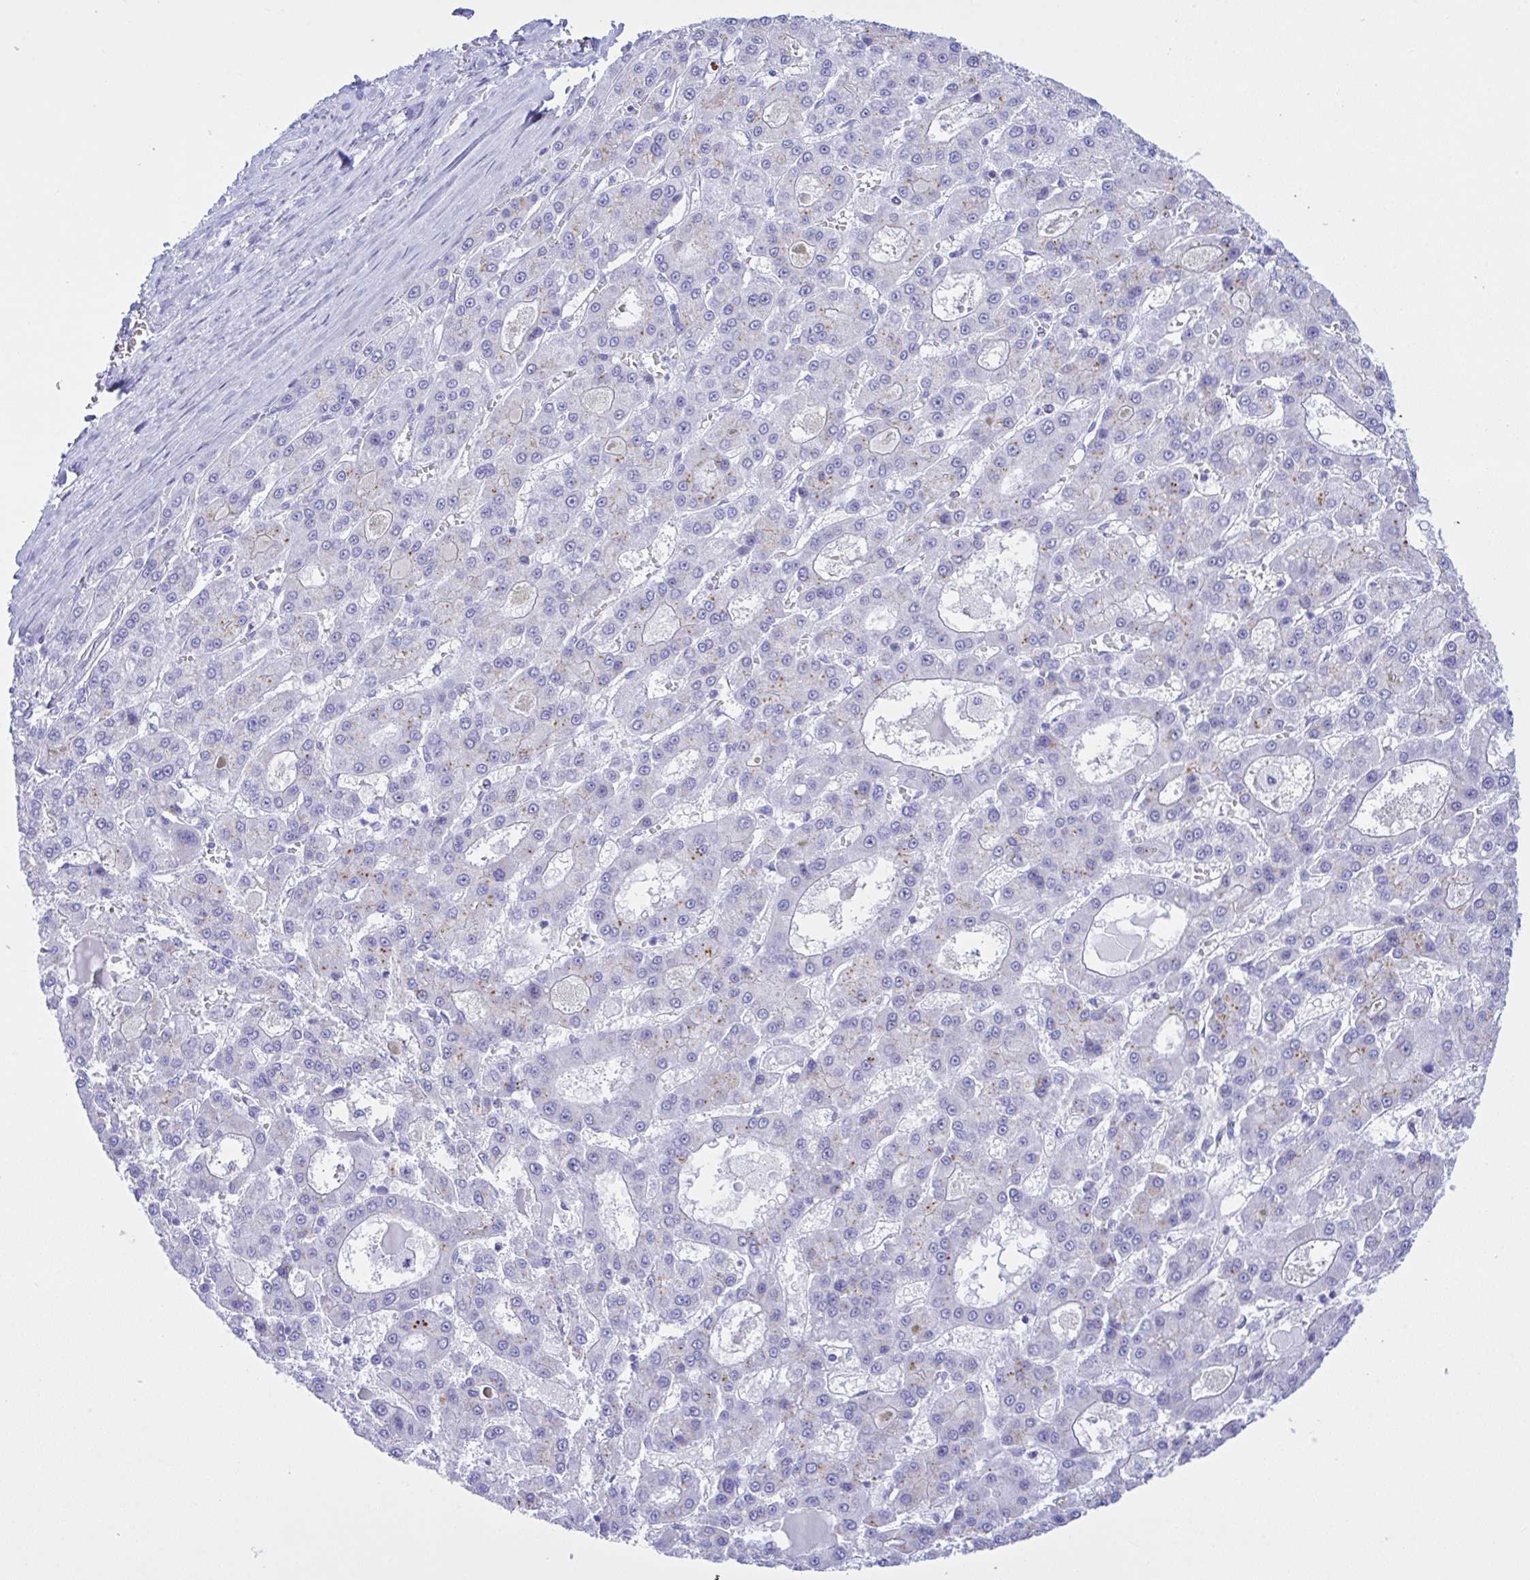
{"staining": {"intensity": "negative", "quantity": "none", "location": "none"}, "tissue": "liver cancer", "cell_type": "Tumor cells", "image_type": "cancer", "snomed": [{"axis": "morphology", "description": "Carcinoma, Hepatocellular, NOS"}, {"axis": "topography", "description": "Liver"}], "caption": "Immunohistochemistry of liver cancer (hepatocellular carcinoma) exhibits no staining in tumor cells. The staining was performed using DAB (3,3'-diaminobenzidine) to visualize the protein expression in brown, while the nuclei were stained in blue with hematoxylin (Magnification: 20x).", "gene": "SELENOV", "patient": {"sex": "male", "age": 70}}